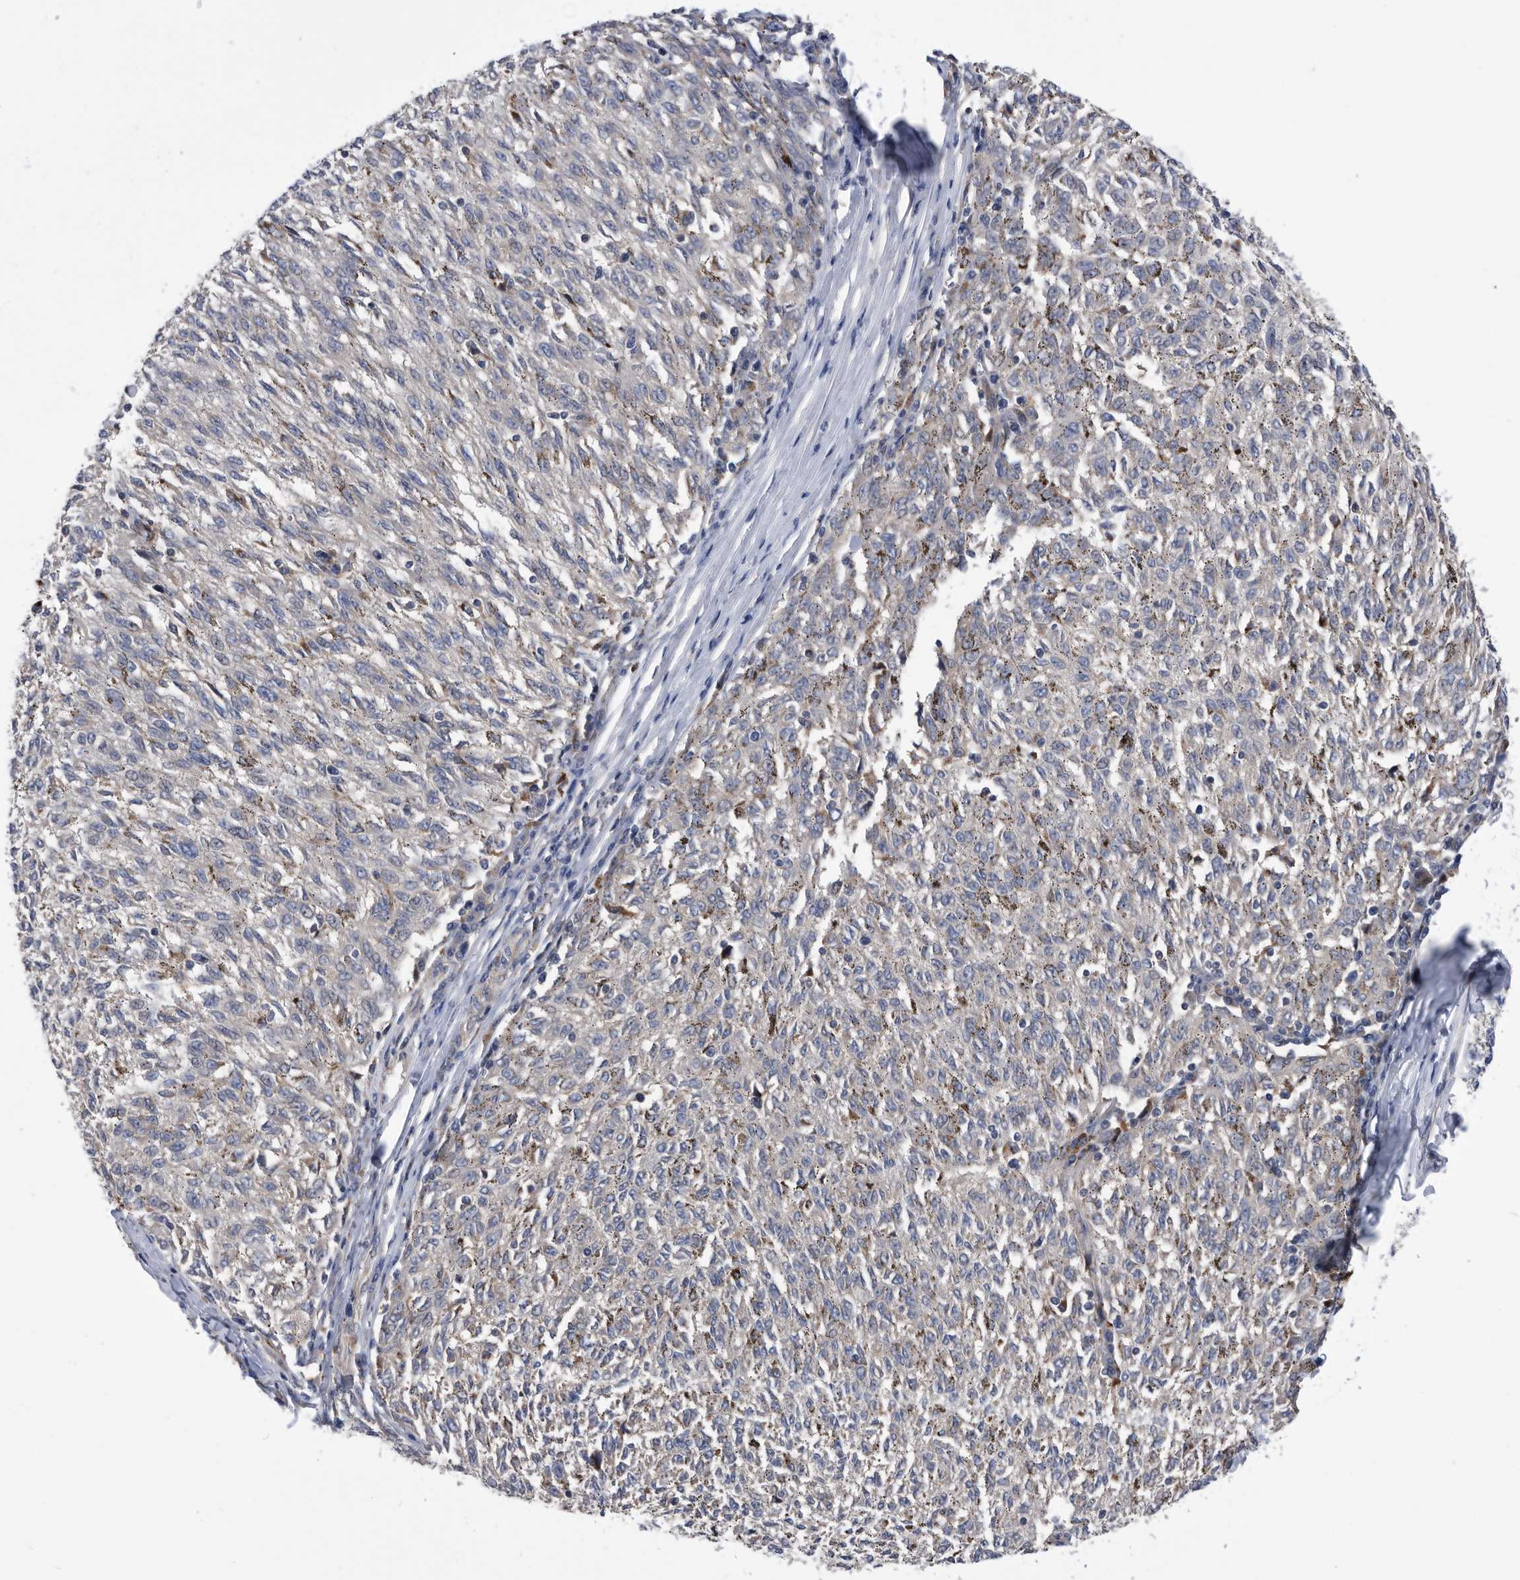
{"staining": {"intensity": "negative", "quantity": "none", "location": "none"}, "tissue": "melanoma", "cell_type": "Tumor cells", "image_type": "cancer", "snomed": [{"axis": "morphology", "description": "Malignant melanoma, NOS"}, {"axis": "topography", "description": "Skin"}], "caption": "Tumor cells are negative for protein expression in human malignant melanoma.", "gene": "BAIAP3", "patient": {"sex": "female", "age": 72}}